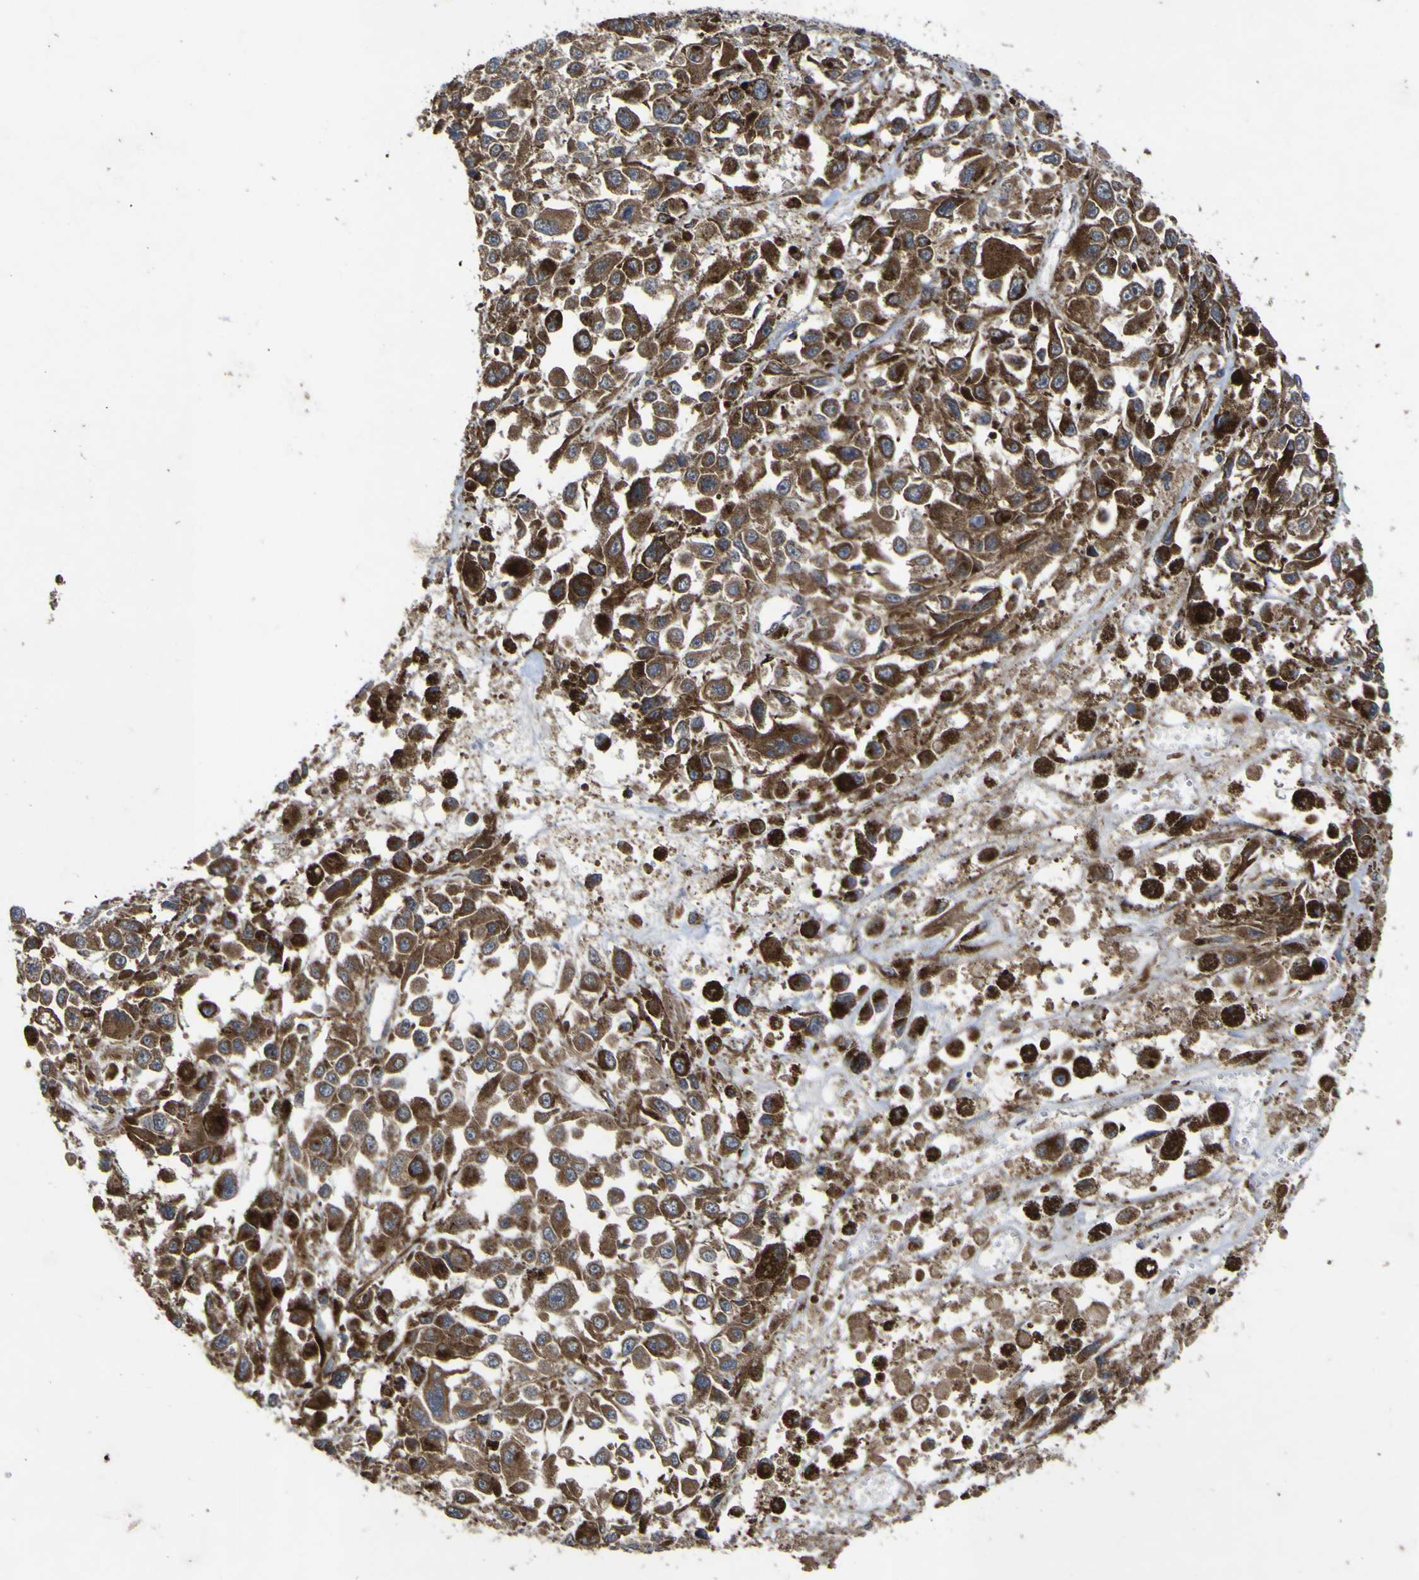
{"staining": {"intensity": "moderate", "quantity": ">75%", "location": "cytoplasmic/membranous"}, "tissue": "melanoma", "cell_type": "Tumor cells", "image_type": "cancer", "snomed": [{"axis": "morphology", "description": "Malignant melanoma, Metastatic site"}, {"axis": "topography", "description": "Lymph node"}], "caption": "Immunohistochemical staining of malignant melanoma (metastatic site) demonstrates medium levels of moderate cytoplasmic/membranous protein staining in about >75% of tumor cells.", "gene": "IRAK2", "patient": {"sex": "male", "age": 59}}